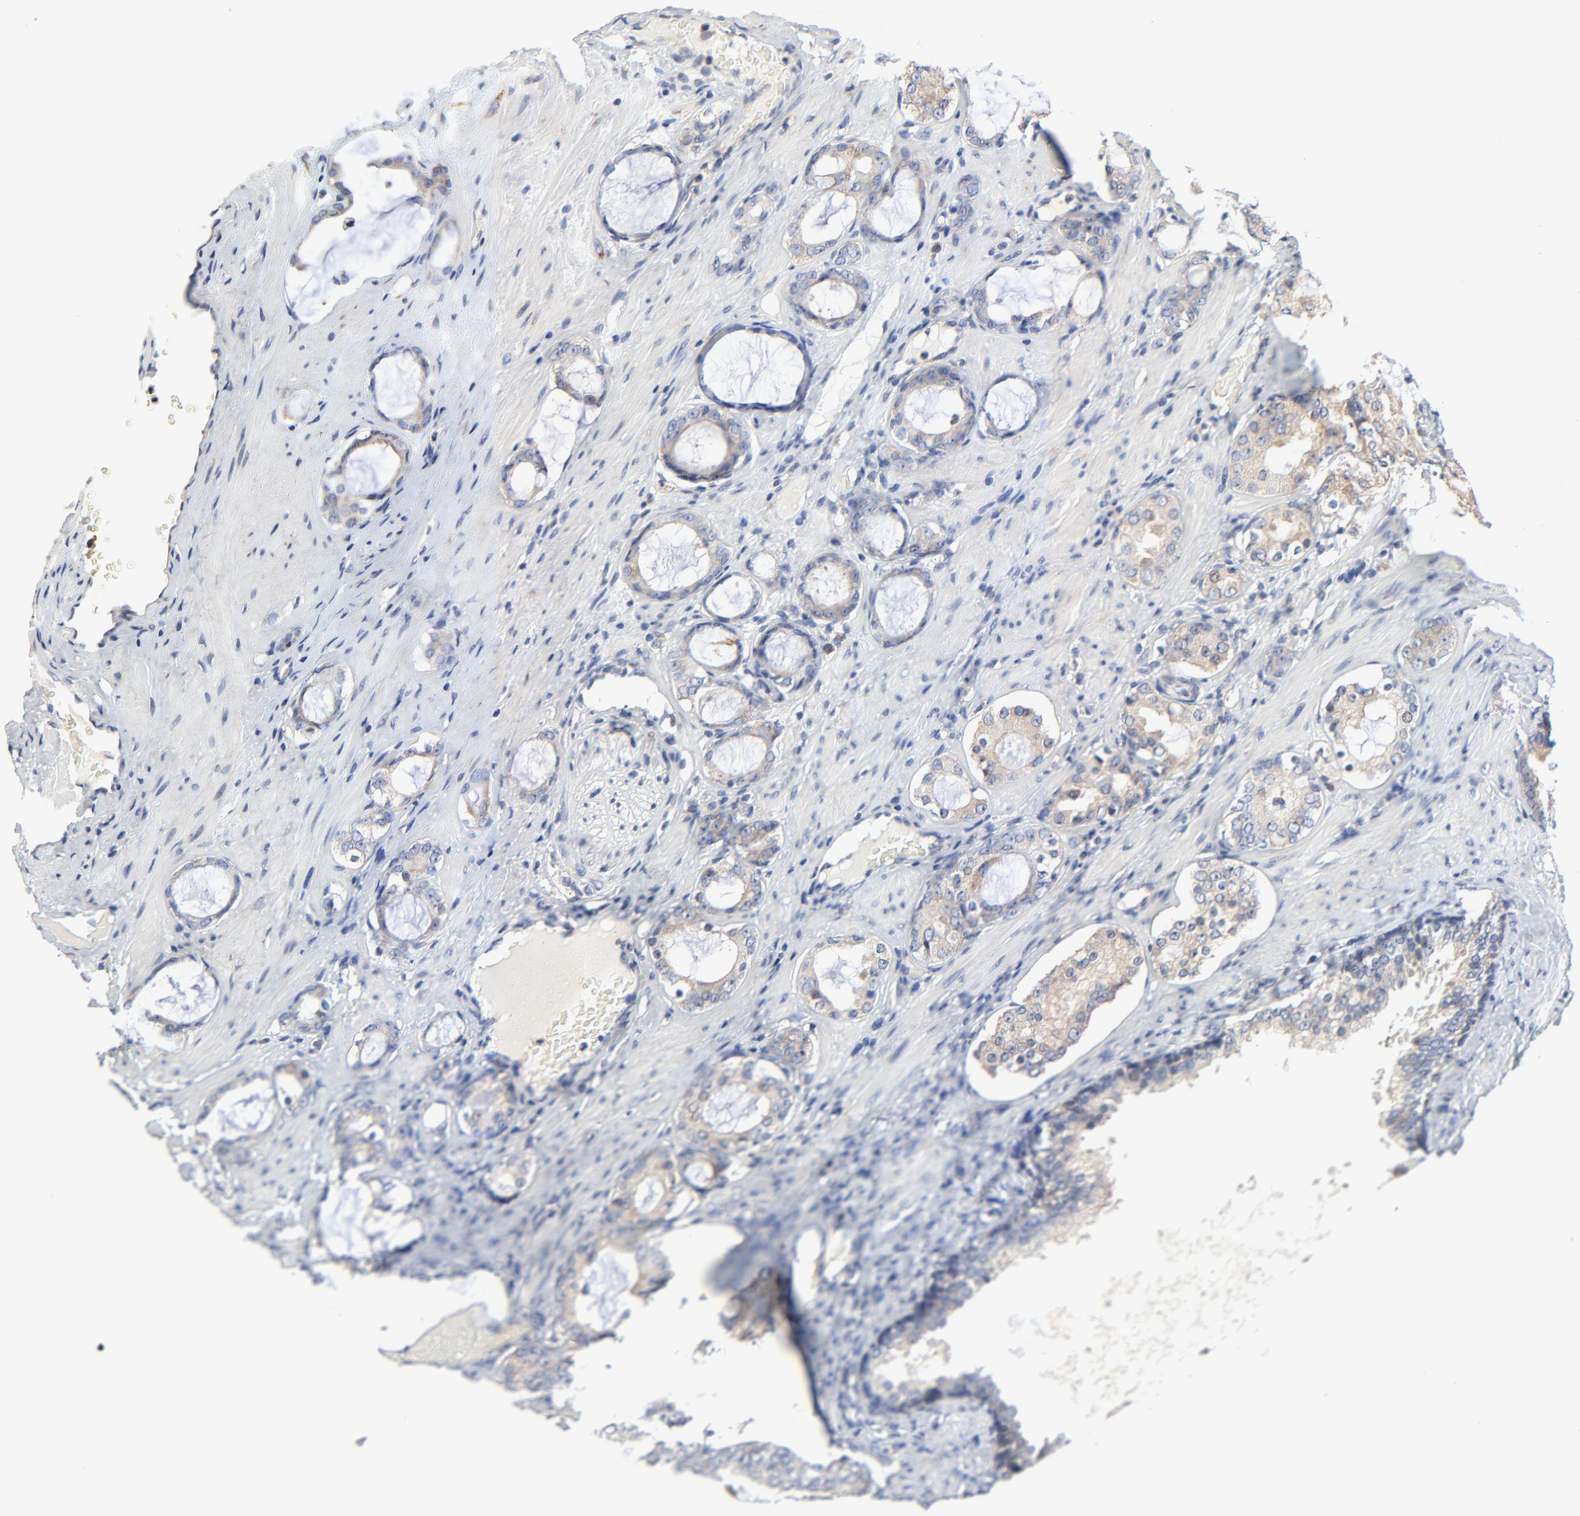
{"staining": {"intensity": "weak", "quantity": "25%-75%", "location": "cytoplasmic/membranous"}, "tissue": "prostate cancer", "cell_type": "Tumor cells", "image_type": "cancer", "snomed": [{"axis": "morphology", "description": "Adenocarcinoma, Medium grade"}, {"axis": "topography", "description": "Prostate"}], "caption": "Immunohistochemical staining of human prostate medium-grade adenocarcinoma shows weak cytoplasmic/membranous protein positivity in about 25%-75% of tumor cells. (DAB IHC, brown staining for protein, blue staining for nuclei).", "gene": "VAV2", "patient": {"sex": "male", "age": 73}}